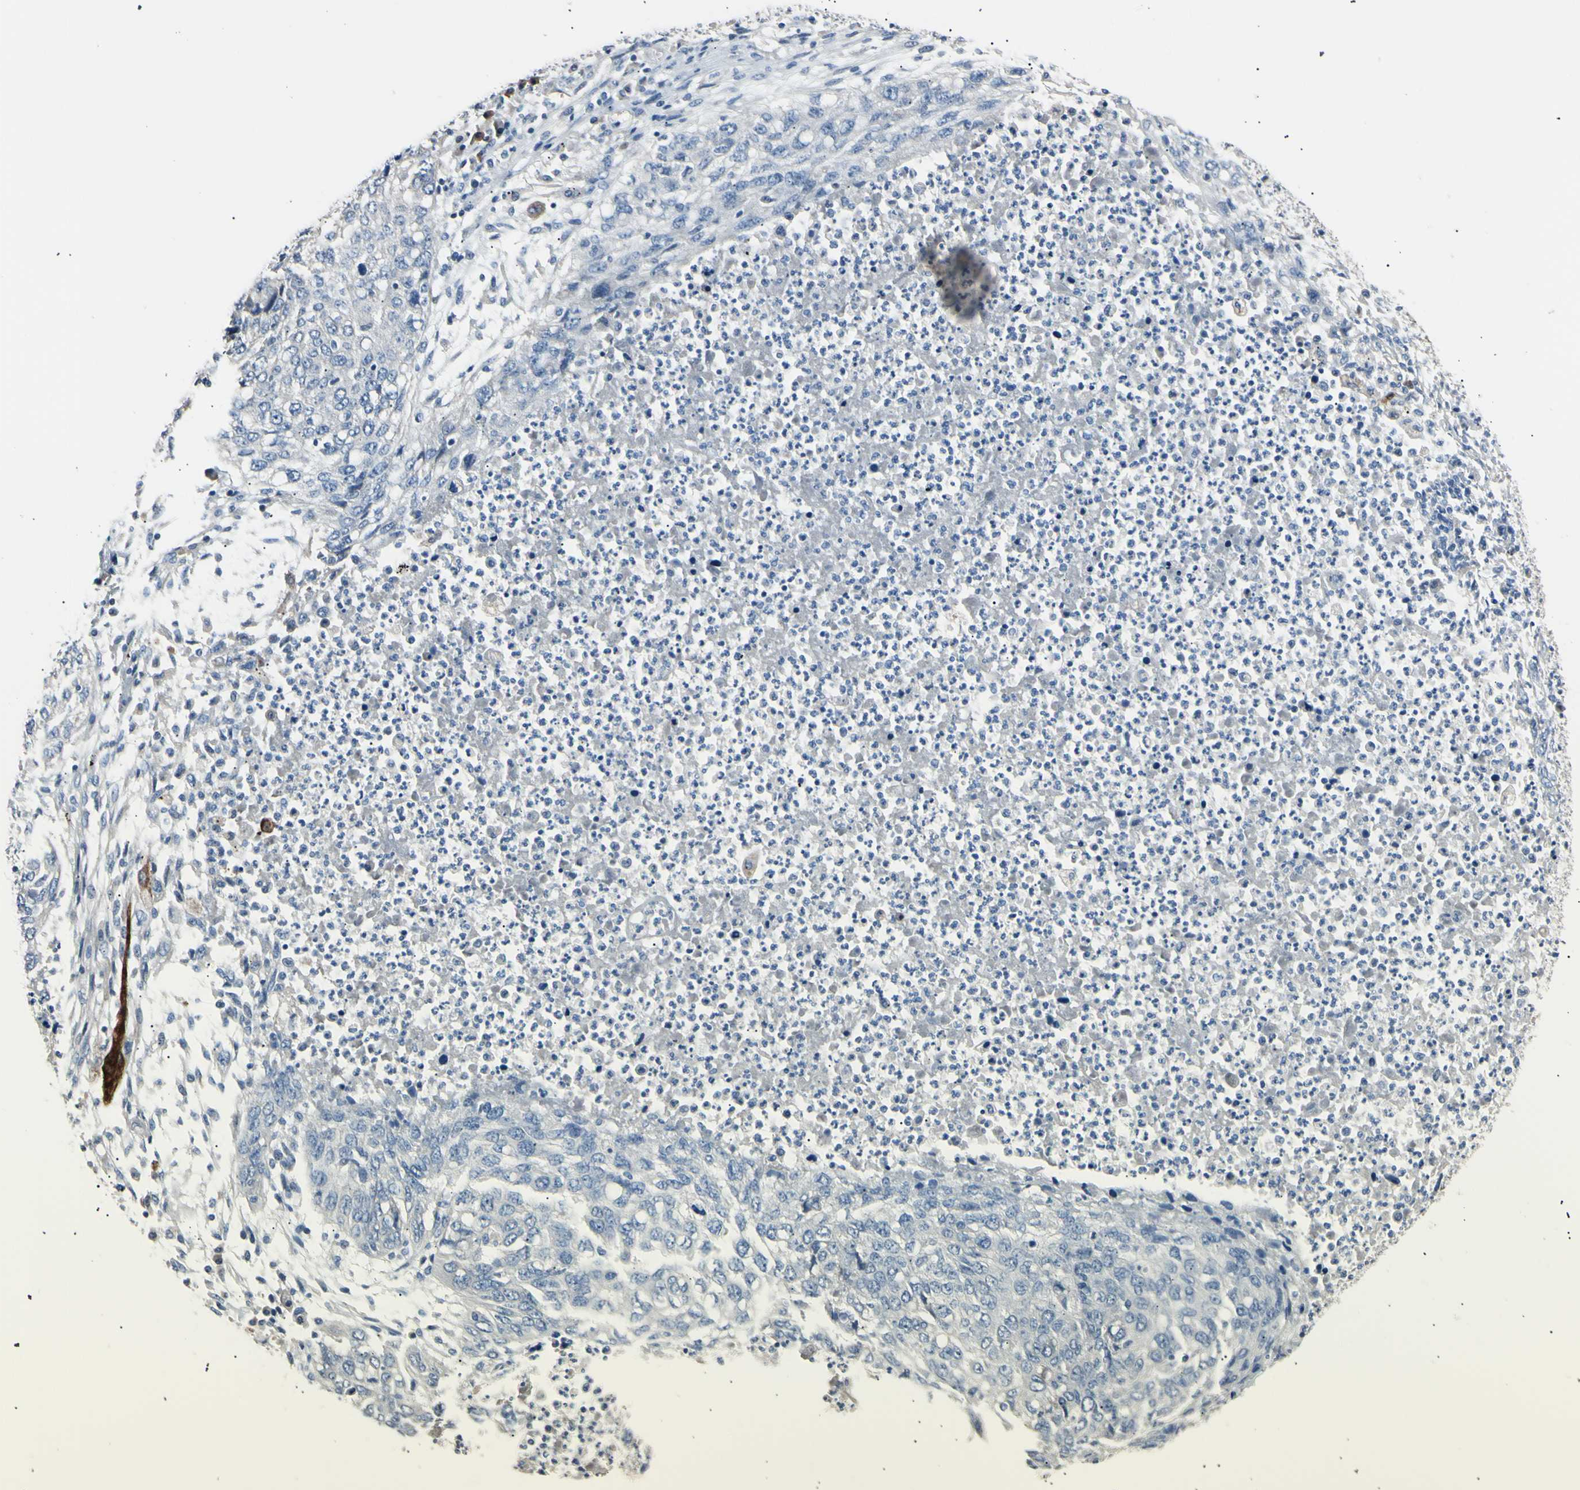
{"staining": {"intensity": "negative", "quantity": "none", "location": "none"}, "tissue": "lung cancer", "cell_type": "Tumor cells", "image_type": "cancer", "snomed": [{"axis": "morphology", "description": "Squamous cell carcinoma, NOS"}, {"axis": "topography", "description": "Lung"}], "caption": "Immunohistochemistry (IHC) of human lung squamous cell carcinoma reveals no positivity in tumor cells.", "gene": "LDLR", "patient": {"sex": "female", "age": 63}}